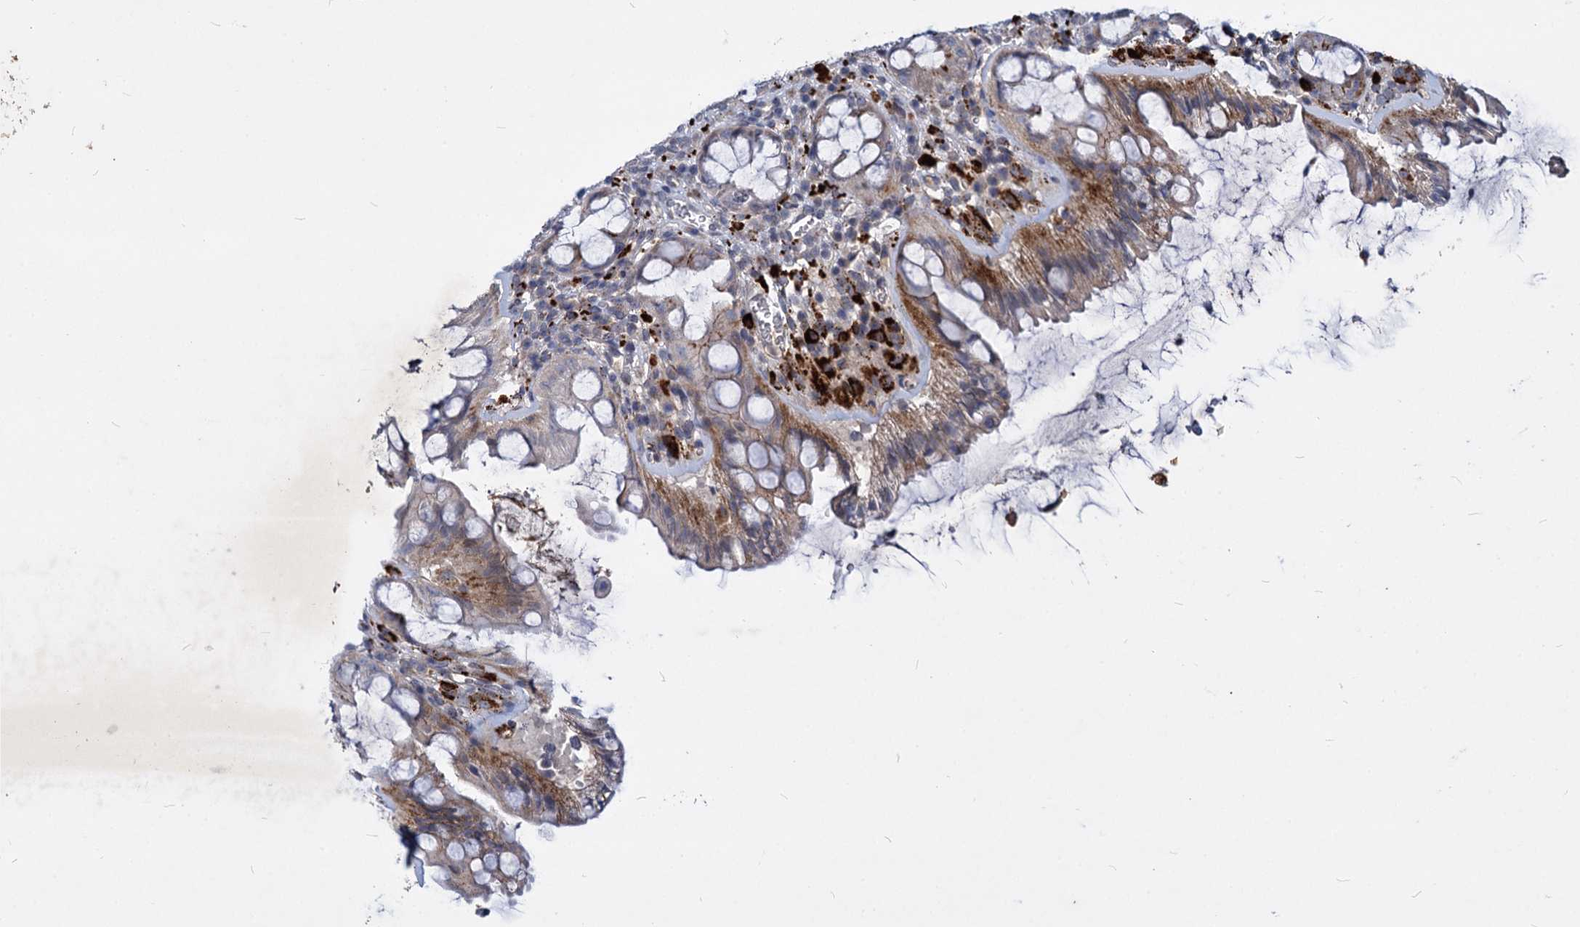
{"staining": {"intensity": "moderate", "quantity": "<25%", "location": "cytoplasmic/membranous"}, "tissue": "rectum", "cell_type": "Glandular cells", "image_type": "normal", "snomed": [{"axis": "morphology", "description": "Normal tissue, NOS"}, {"axis": "topography", "description": "Rectum"}], "caption": "Immunohistochemistry staining of unremarkable rectum, which demonstrates low levels of moderate cytoplasmic/membranous staining in approximately <25% of glandular cells indicating moderate cytoplasmic/membranous protein positivity. The staining was performed using DAB (brown) for protein detection and nuclei were counterstained in hematoxylin (blue).", "gene": "C11orf86", "patient": {"sex": "female", "age": 57}}